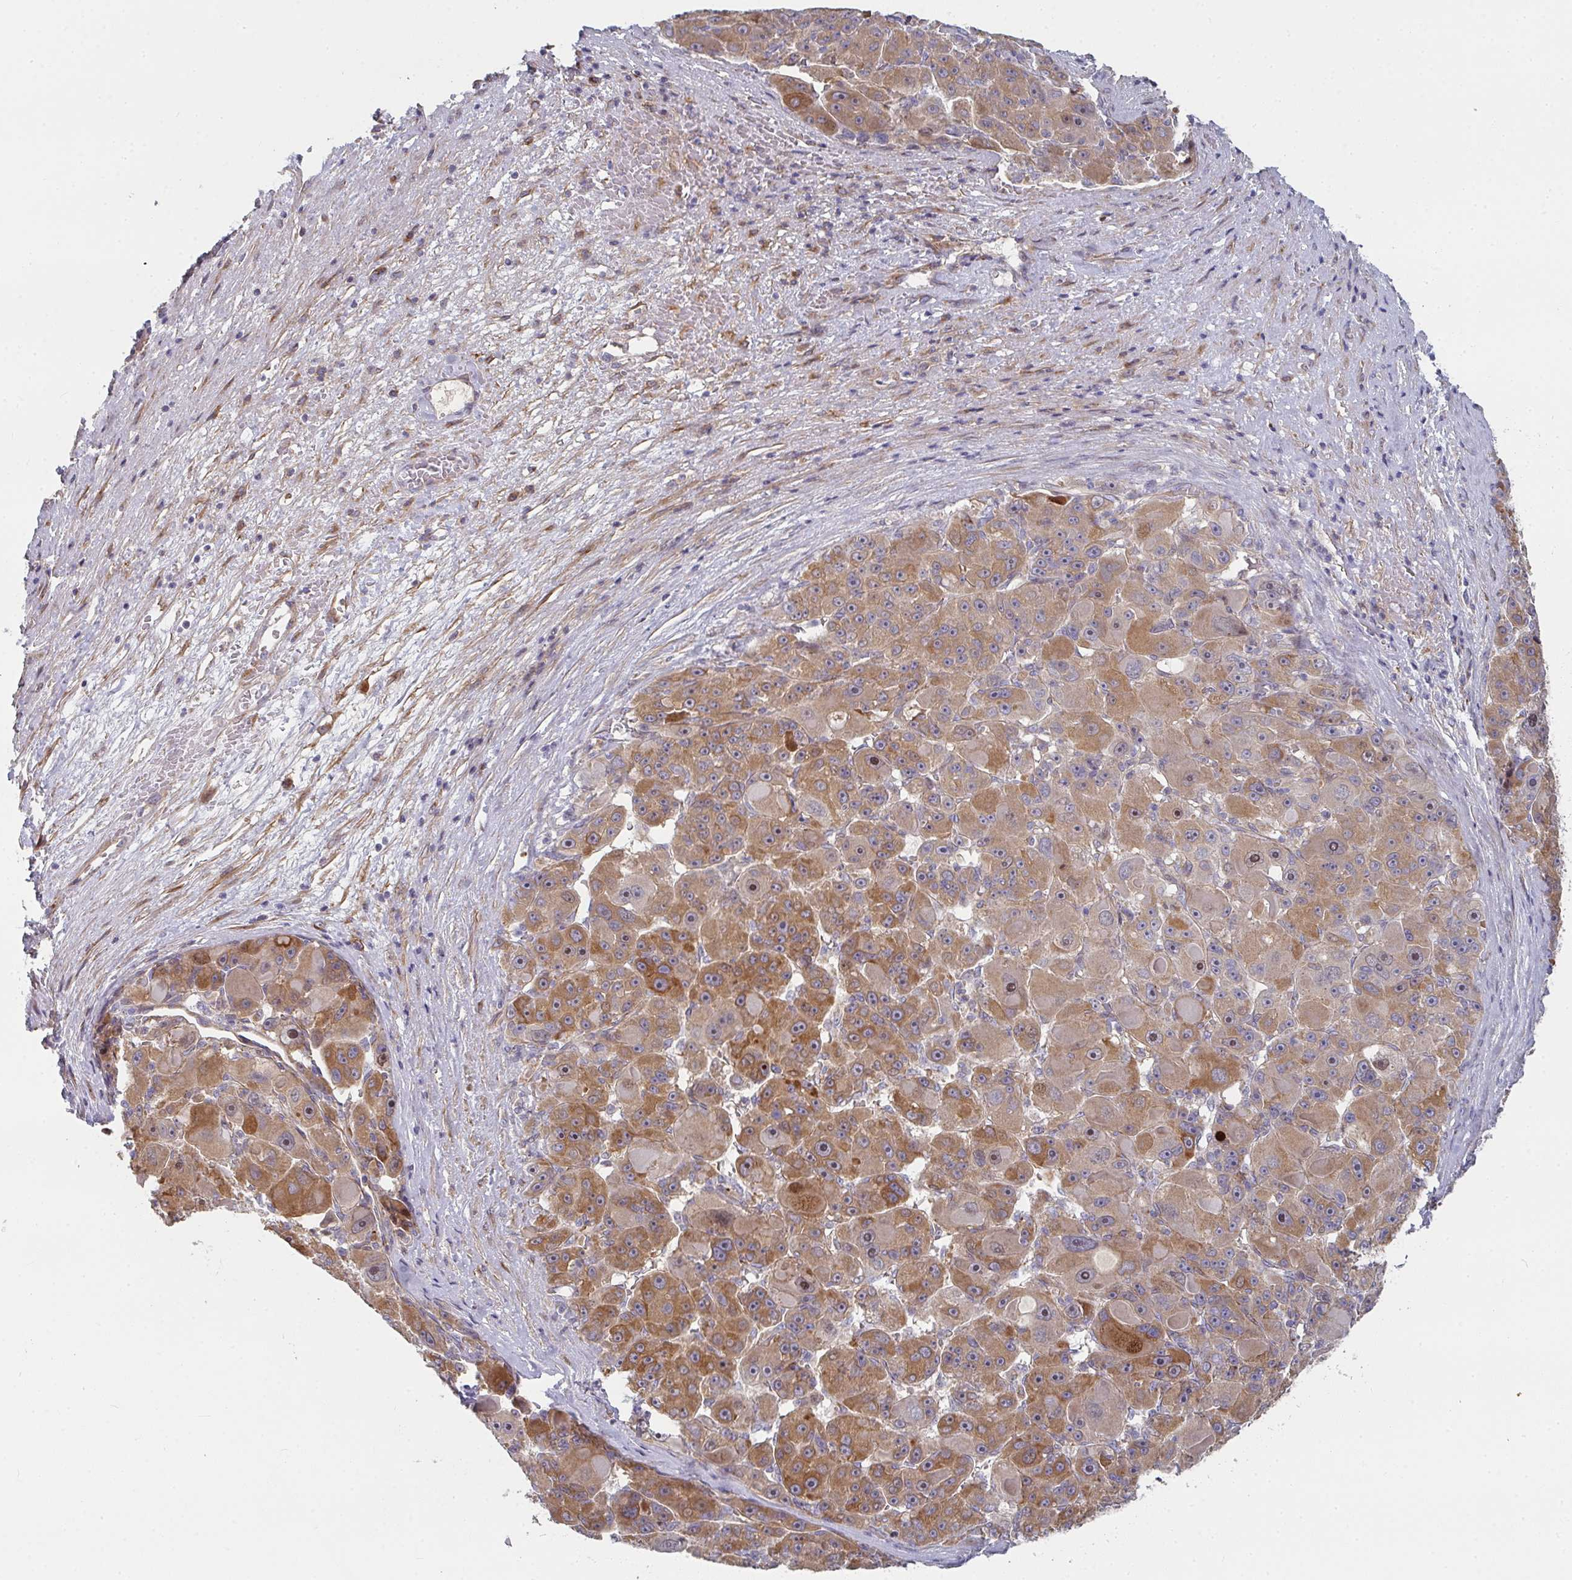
{"staining": {"intensity": "strong", "quantity": ">75%", "location": "cytoplasmic/membranous,nuclear"}, "tissue": "liver cancer", "cell_type": "Tumor cells", "image_type": "cancer", "snomed": [{"axis": "morphology", "description": "Carcinoma, Hepatocellular, NOS"}, {"axis": "topography", "description": "Liver"}], "caption": "Tumor cells exhibit strong cytoplasmic/membranous and nuclear positivity in about >75% of cells in liver cancer.", "gene": "RHEBL1", "patient": {"sex": "male", "age": 76}}